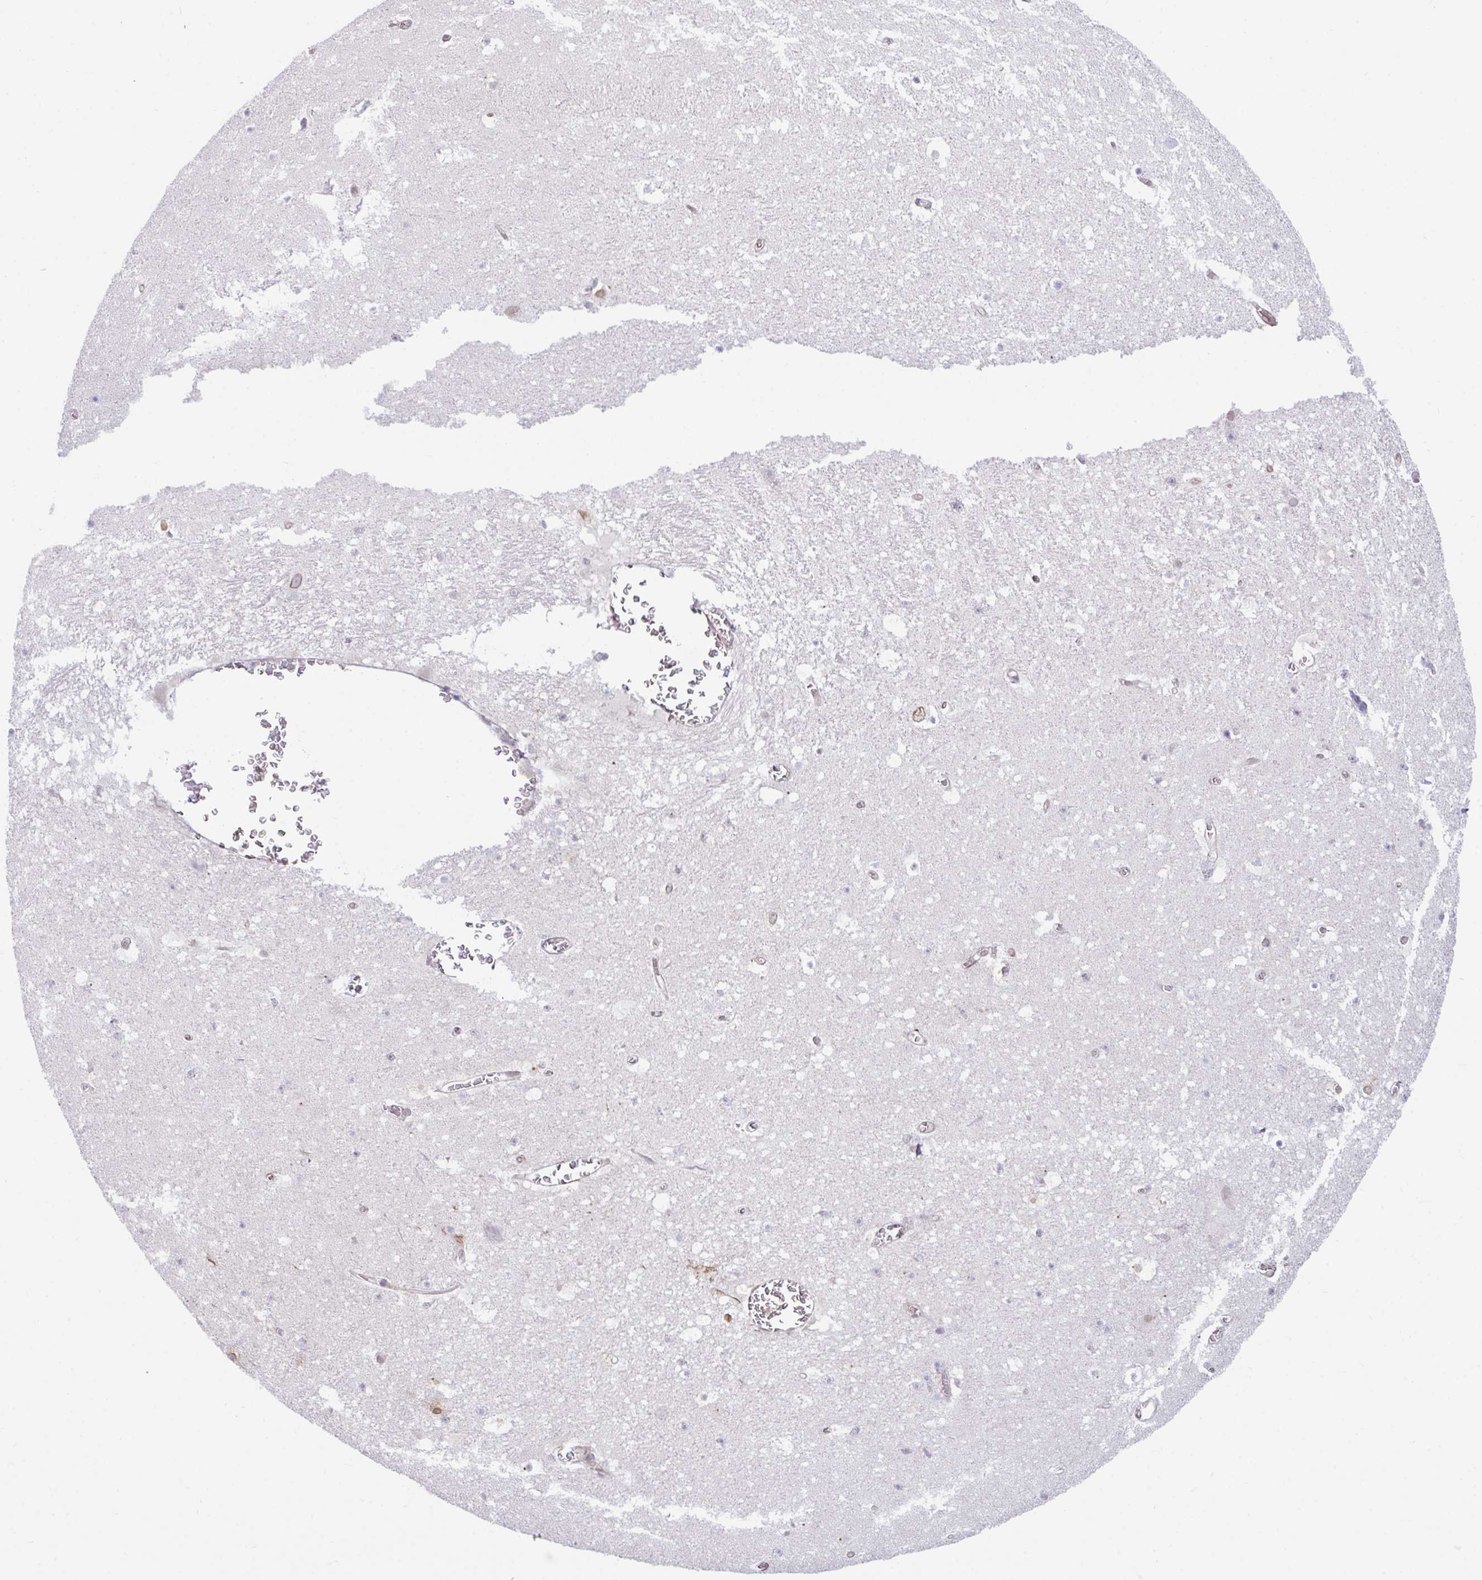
{"staining": {"intensity": "moderate", "quantity": ">75%", "location": "cytoplasmic/membranous,nuclear"}, "tissue": "hippocampus", "cell_type": "Glial cells", "image_type": "normal", "snomed": [{"axis": "morphology", "description": "Normal tissue, NOS"}, {"axis": "topography", "description": "Hippocampus"}], "caption": "IHC image of unremarkable hippocampus stained for a protein (brown), which shows medium levels of moderate cytoplasmic/membranous,nuclear expression in approximately >75% of glial cells.", "gene": "ZBED3", "patient": {"sex": "female", "age": 42}}